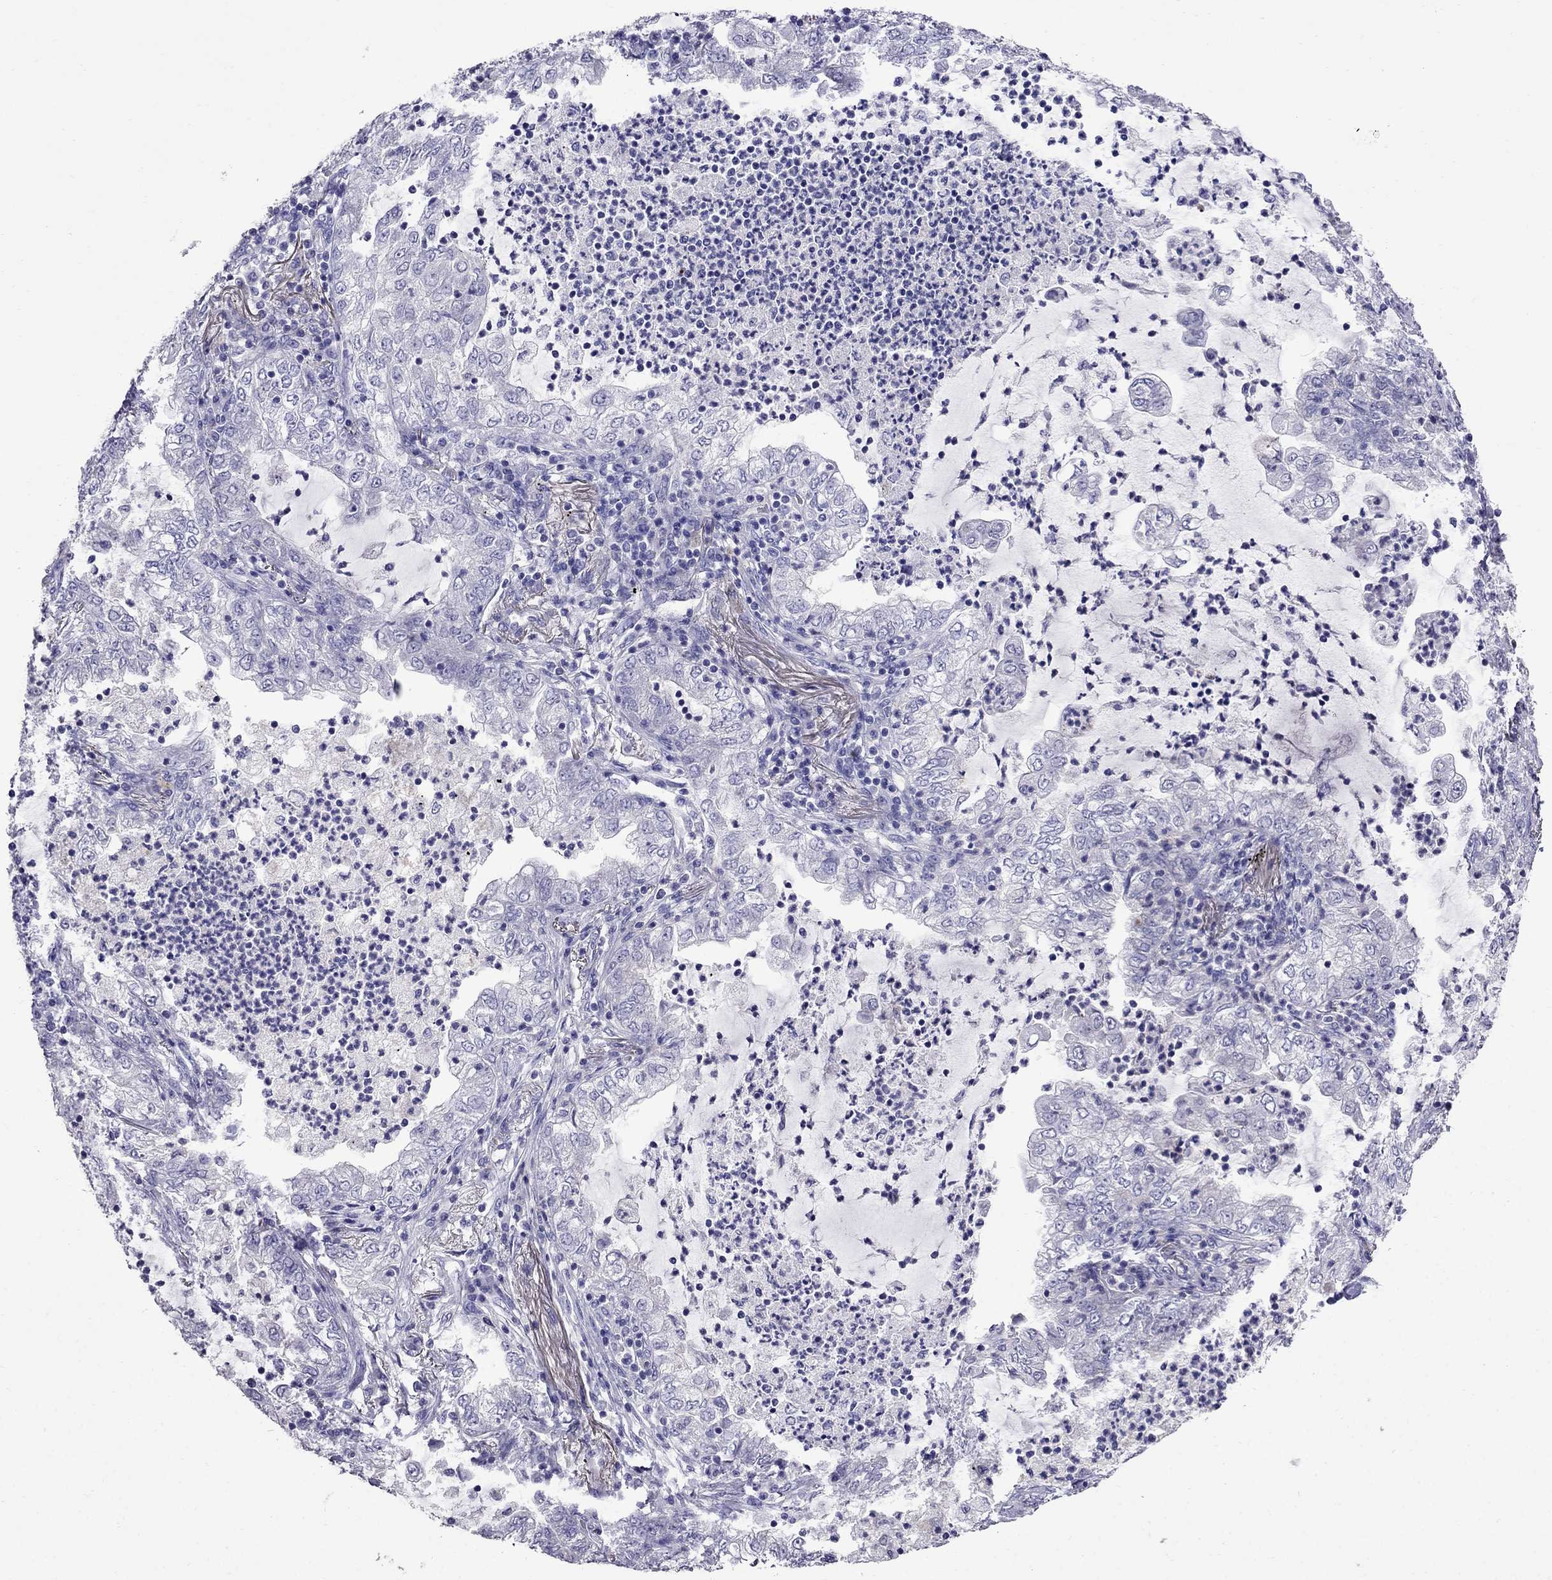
{"staining": {"intensity": "negative", "quantity": "none", "location": "none"}, "tissue": "lung cancer", "cell_type": "Tumor cells", "image_type": "cancer", "snomed": [{"axis": "morphology", "description": "Adenocarcinoma, NOS"}, {"axis": "topography", "description": "Lung"}], "caption": "This is an immunohistochemistry (IHC) micrograph of human lung cancer (adenocarcinoma). There is no positivity in tumor cells.", "gene": "OXCT2", "patient": {"sex": "female", "age": 73}}